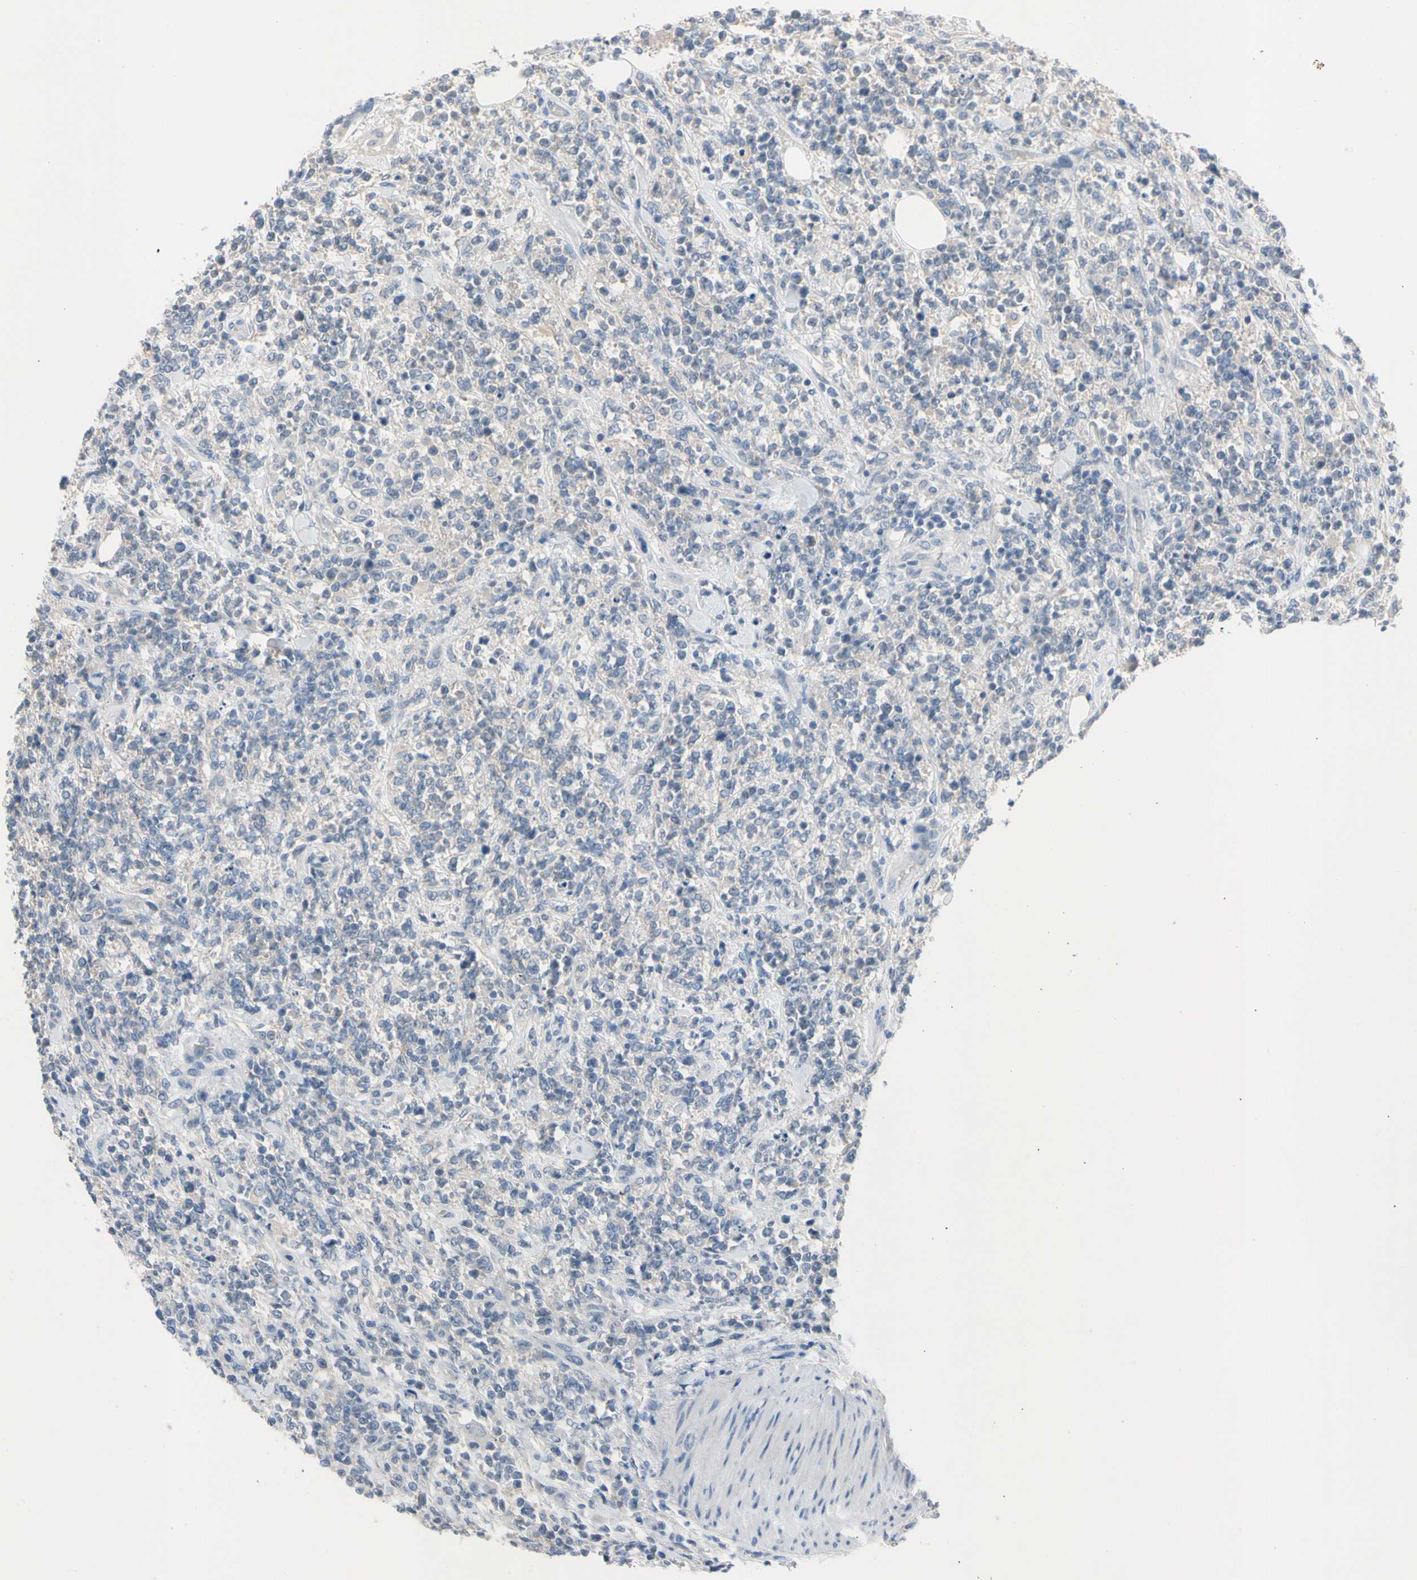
{"staining": {"intensity": "negative", "quantity": "none", "location": "none"}, "tissue": "lymphoma", "cell_type": "Tumor cells", "image_type": "cancer", "snomed": [{"axis": "morphology", "description": "Malignant lymphoma, non-Hodgkin's type, High grade"}, {"axis": "topography", "description": "Soft tissue"}], "caption": "An immunohistochemistry image of lymphoma is shown. There is no staining in tumor cells of lymphoma.", "gene": "MARK1", "patient": {"sex": "male", "age": 18}}